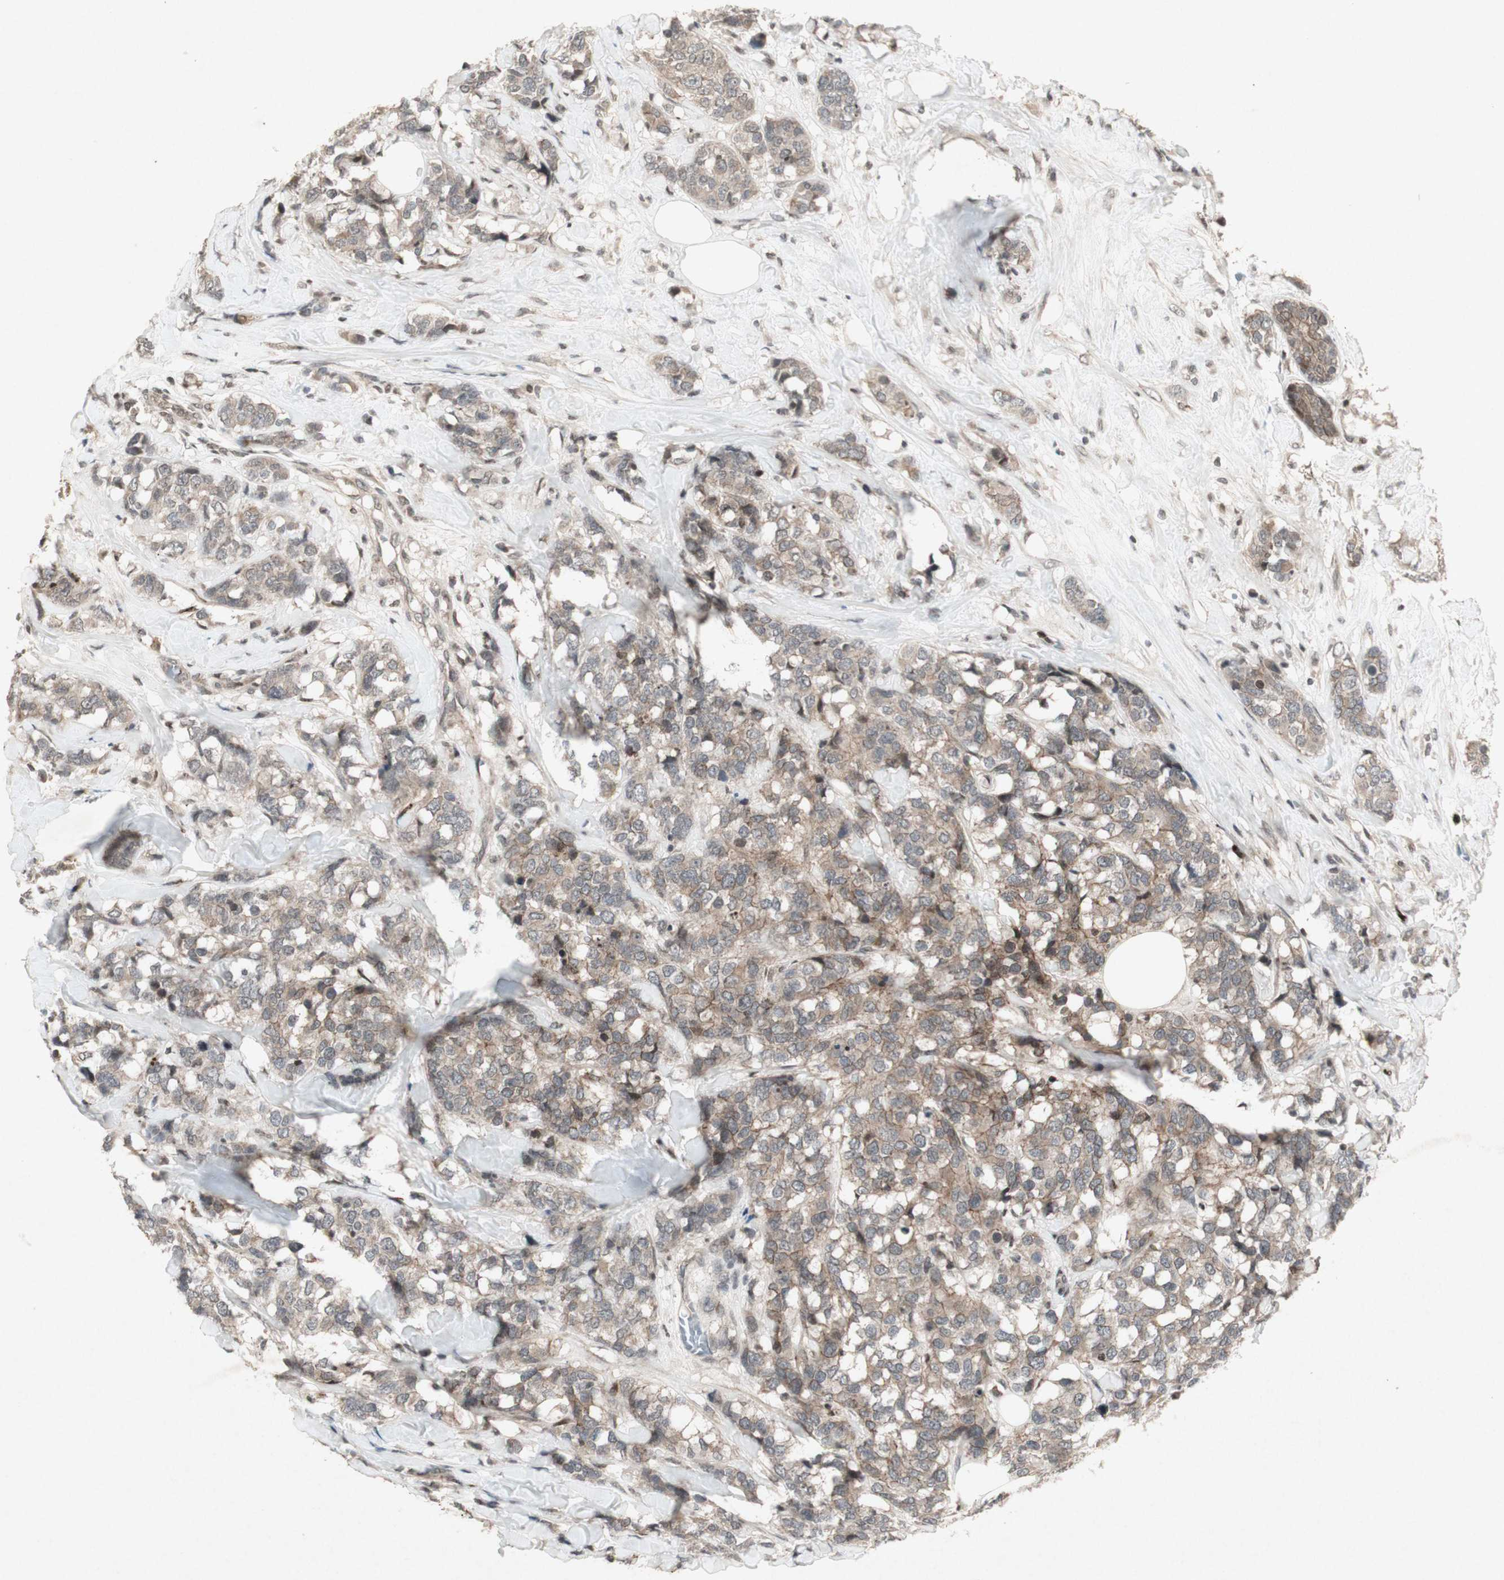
{"staining": {"intensity": "weak", "quantity": ">75%", "location": "cytoplasmic/membranous"}, "tissue": "breast cancer", "cell_type": "Tumor cells", "image_type": "cancer", "snomed": [{"axis": "morphology", "description": "Lobular carcinoma"}, {"axis": "topography", "description": "Breast"}], "caption": "Human breast lobular carcinoma stained for a protein (brown) demonstrates weak cytoplasmic/membranous positive staining in about >75% of tumor cells.", "gene": "PLXNA1", "patient": {"sex": "female", "age": 59}}